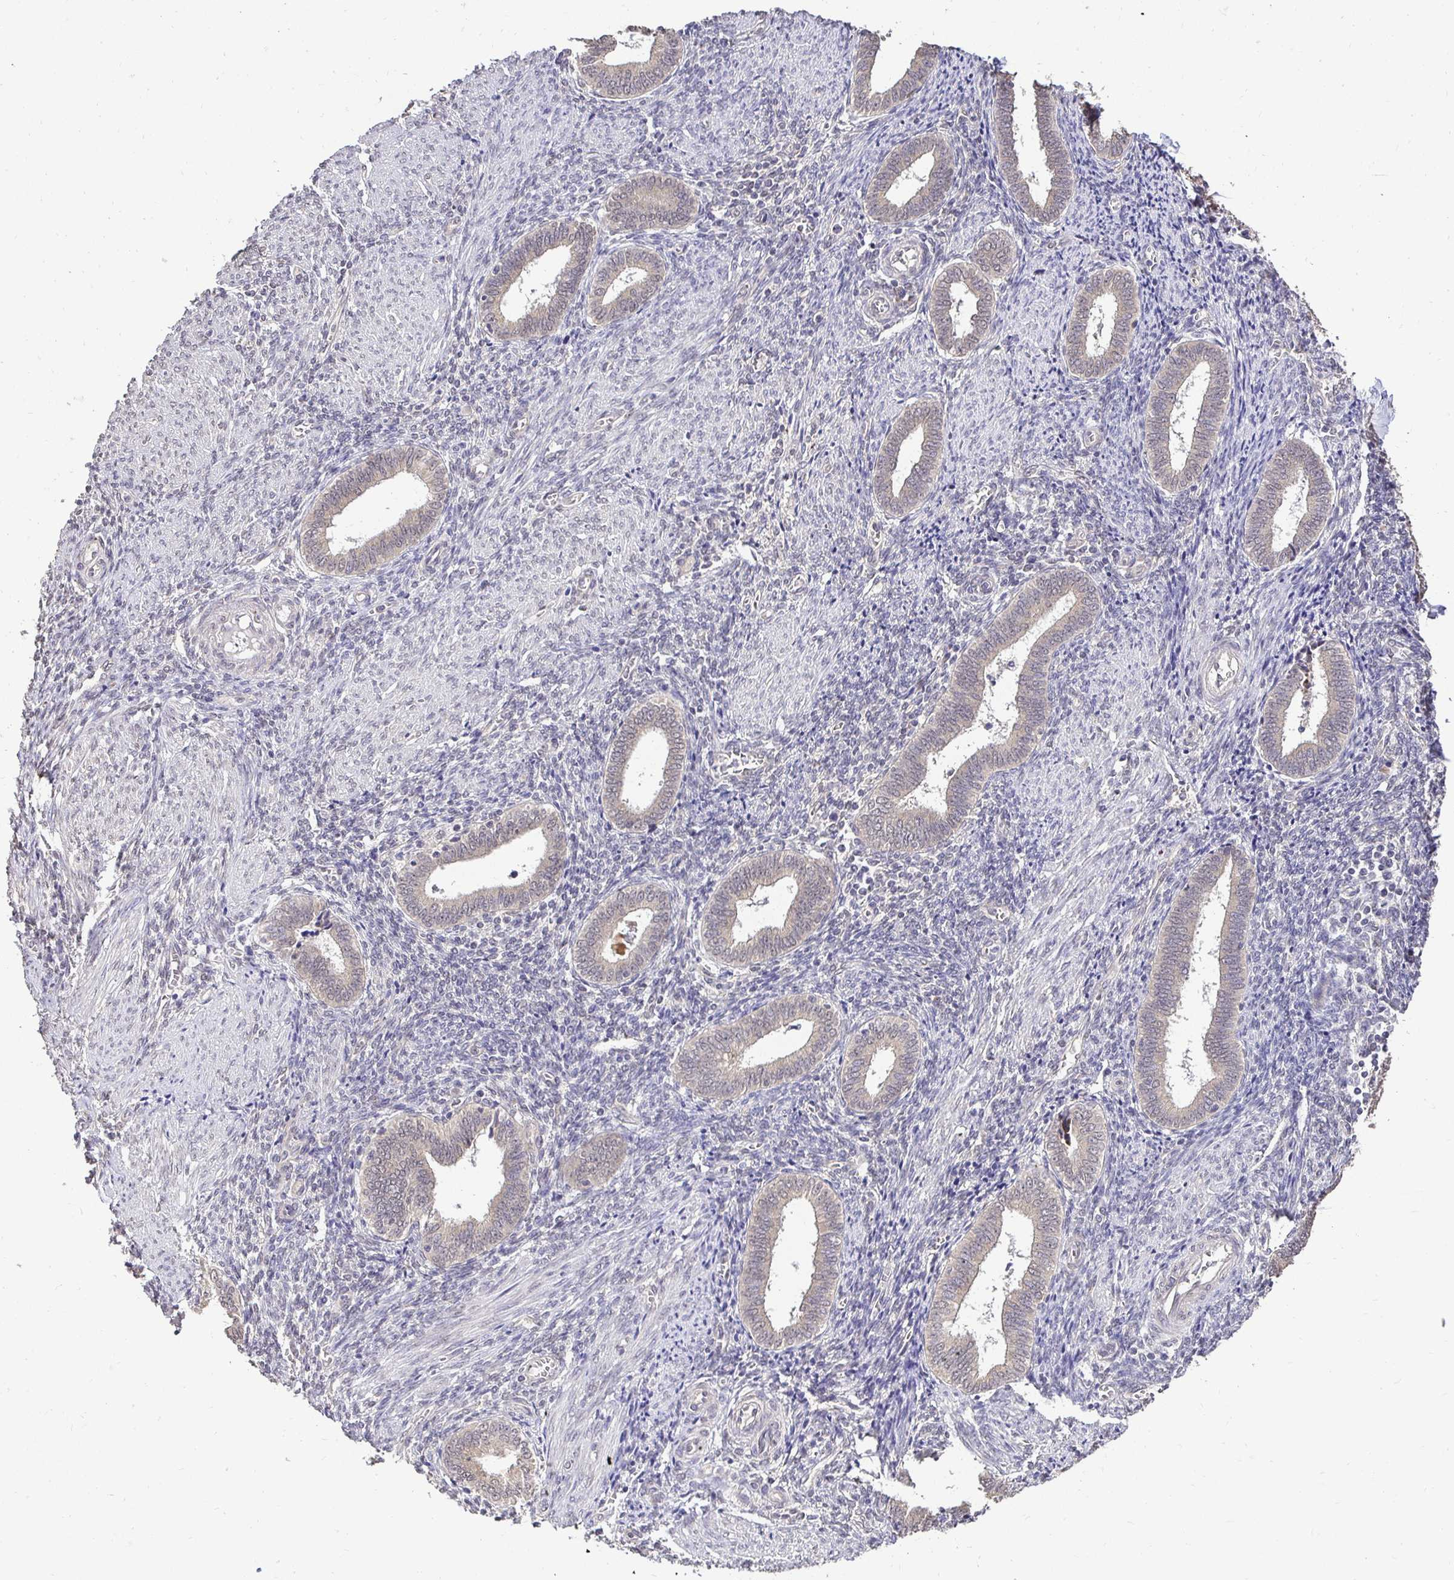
{"staining": {"intensity": "negative", "quantity": "none", "location": "none"}, "tissue": "endometrium", "cell_type": "Cells in endometrial stroma", "image_type": "normal", "snomed": [{"axis": "morphology", "description": "Normal tissue, NOS"}, {"axis": "topography", "description": "Endometrium"}], "caption": "This is an immunohistochemistry image of benign human endometrium. There is no staining in cells in endometrial stroma.", "gene": "RHEBL1", "patient": {"sex": "female", "age": 42}}